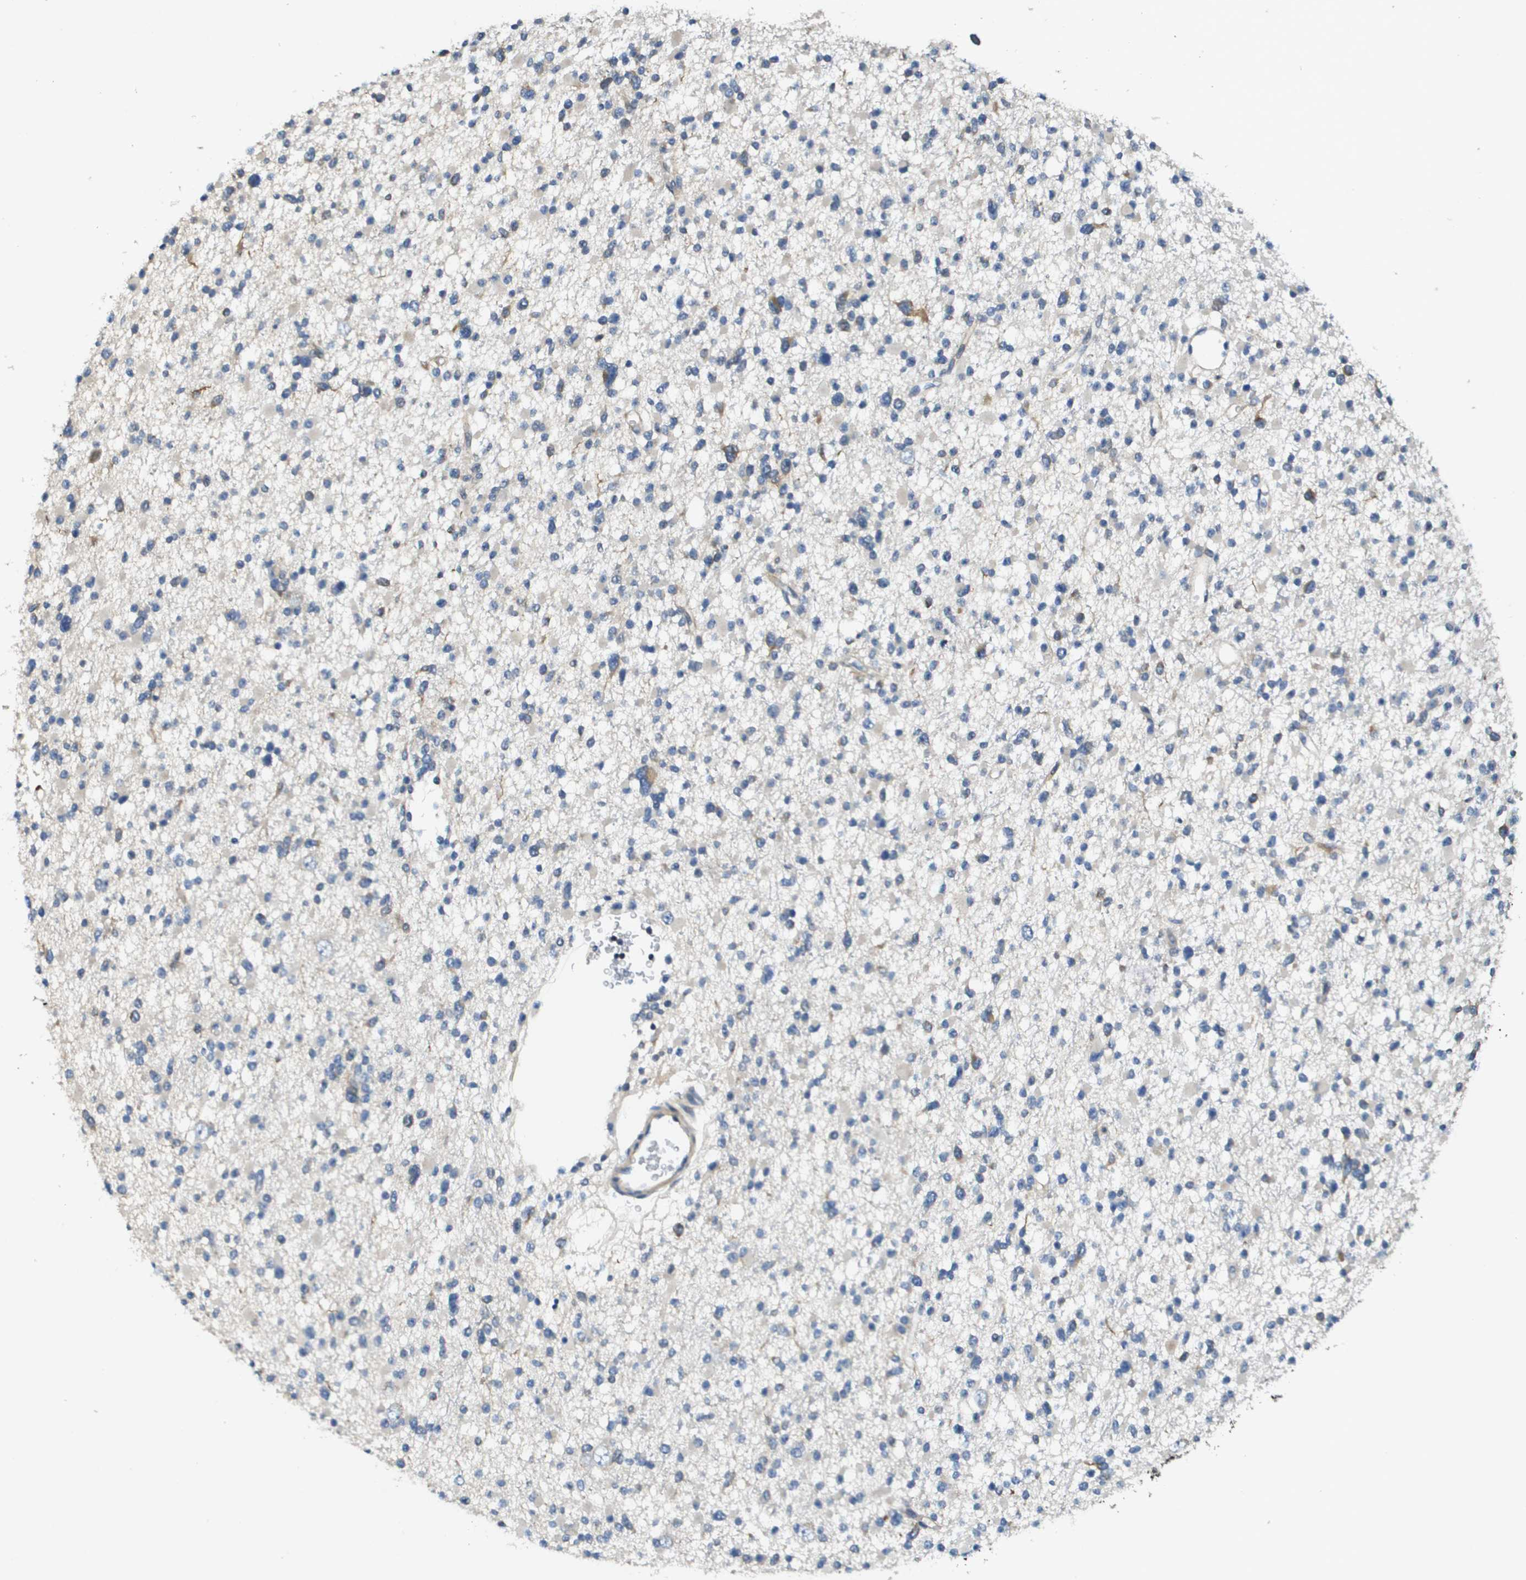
{"staining": {"intensity": "negative", "quantity": "none", "location": "none"}, "tissue": "glioma", "cell_type": "Tumor cells", "image_type": "cancer", "snomed": [{"axis": "morphology", "description": "Glioma, malignant, Low grade"}, {"axis": "topography", "description": "Brain"}], "caption": "The histopathology image reveals no significant expression in tumor cells of glioma.", "gene": "SCN4B", "patient": {"sex": "female", "age": 22}}